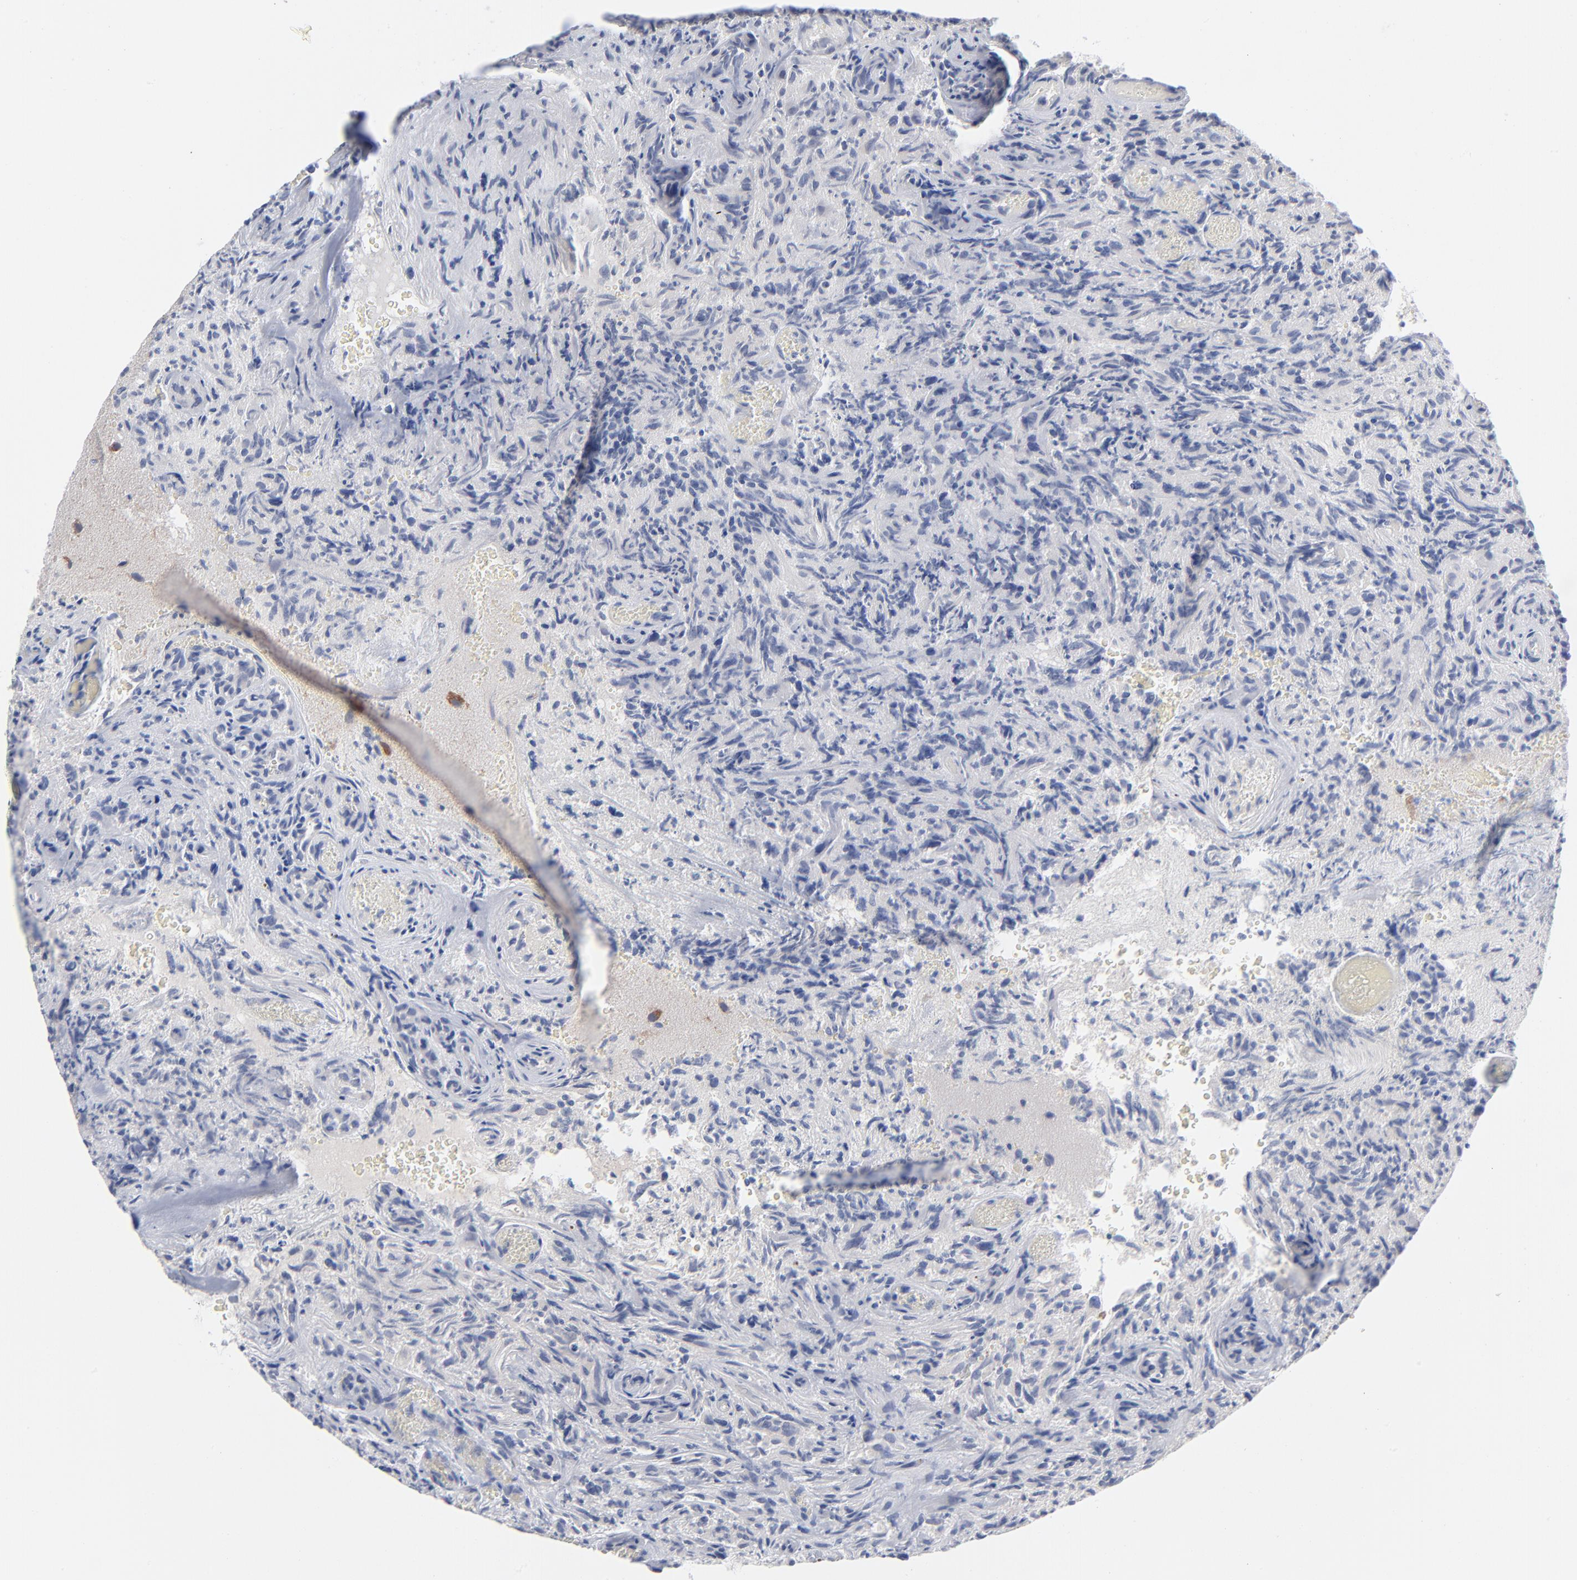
{"staining": {"intensity": "negative", "quantity": "none", "location": "none"}, "tissue": "glioma", "cell_type": "Tumor cells", "image_type": "cancer", "snomed": [{"axis": "morphology", "description": "Normal tissue, NOS"}, {"axis": "morphology", "description": "Glioma, malignant, High grade"}, {"axis": "topography", "description": "Cerebral cortex"}], "caption": "Immunohistochemistry (IHC) of human glioma reveals no staining in tumor cells.", "gene": "CHCHD10", "patient": {"sex": "male", "age": 75}}